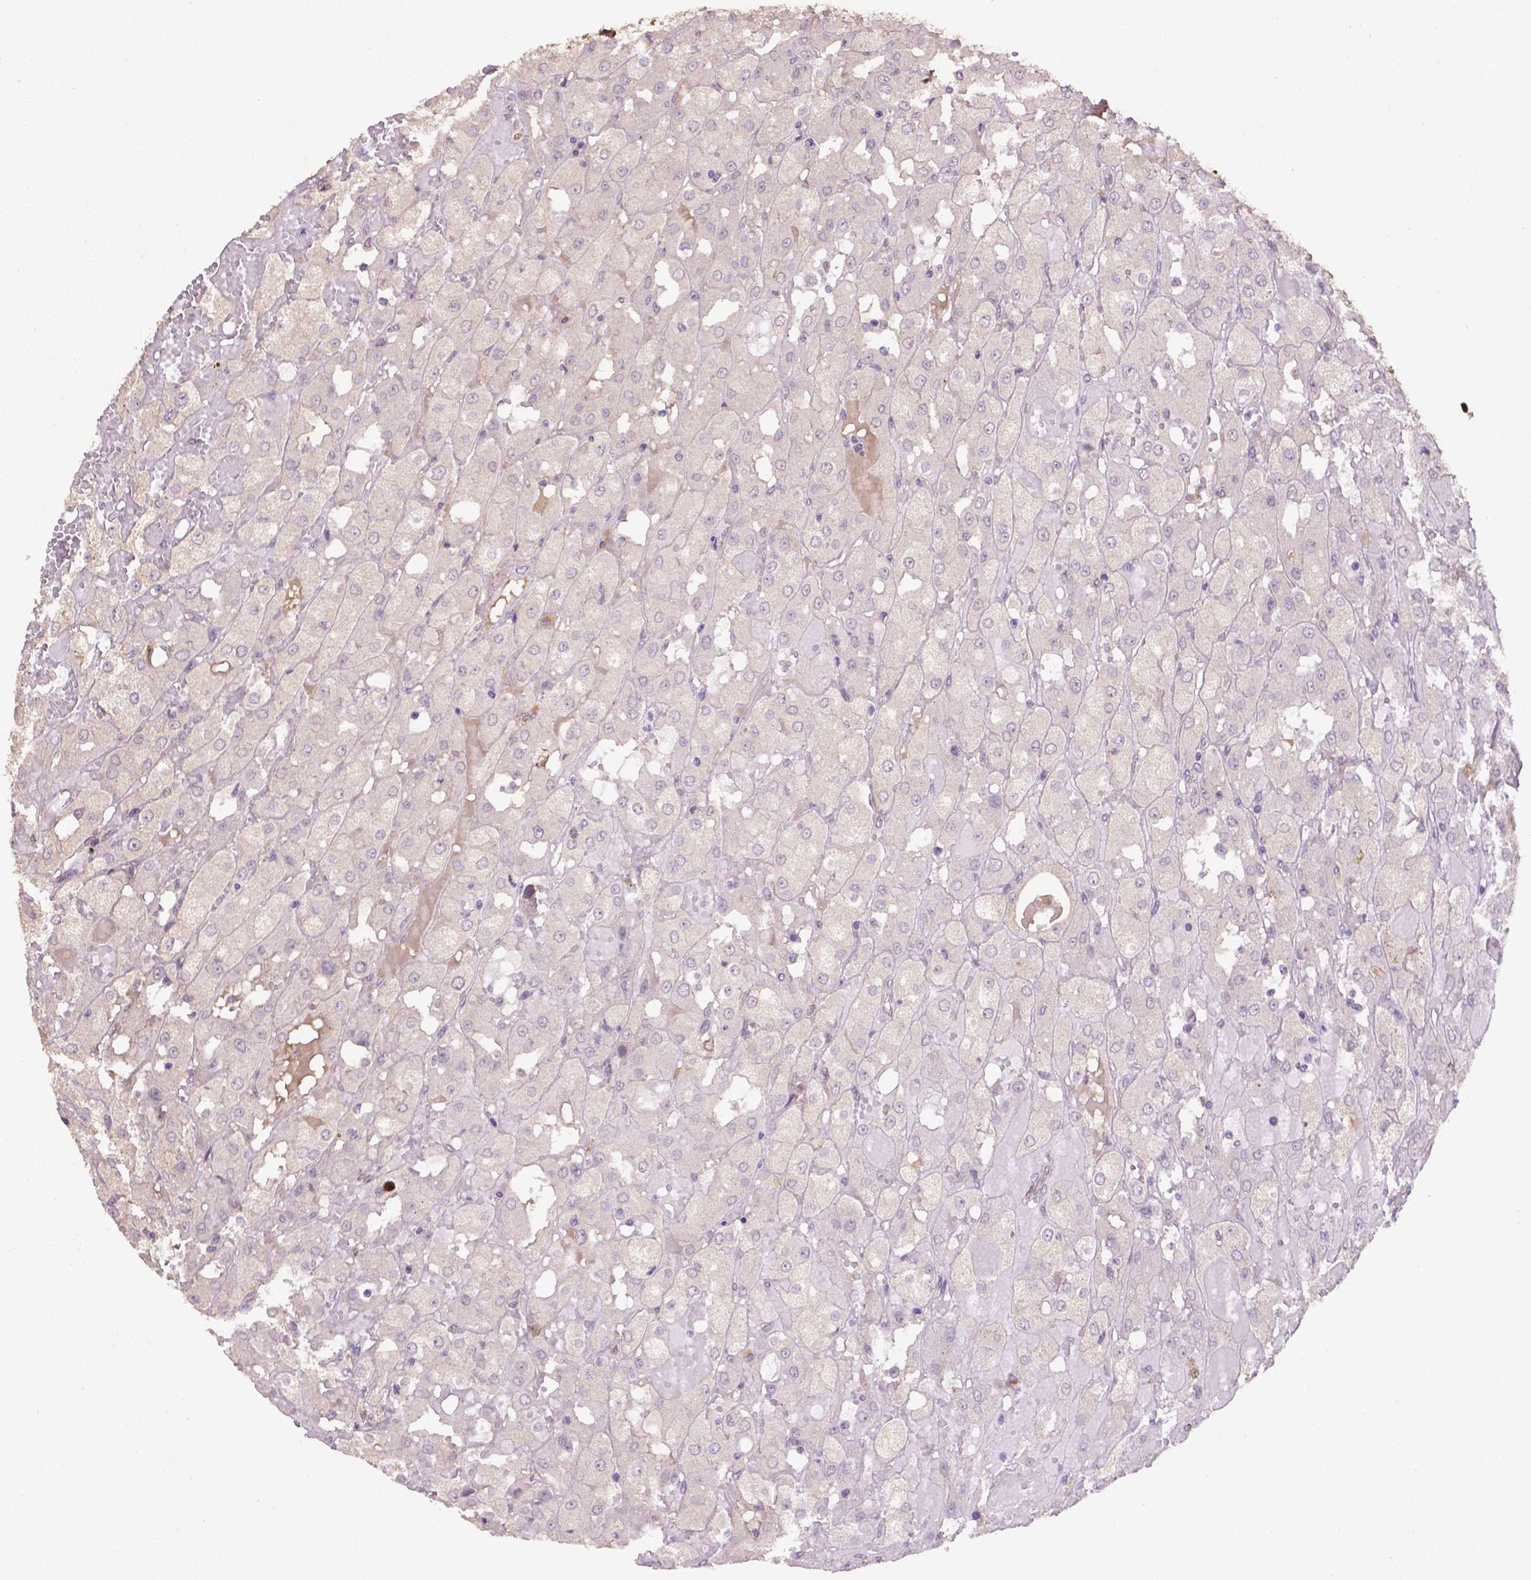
{"staining": {"intensity": "negative", "quantity": "none", "location": "none"}, "tissue": "renal cancer", "cell_type": "Tumor cells", "image_type": "cancer", "snomed": [{"axis": "morphology", "description": "Adenocarcinoma, NOS"}, {"axis": "topography", "description": "Kidney"}], "caption": "Tumor cells show no significant positivity in renal adenocarcinoma.", "gene": "SOX17", "patient": {"sex": "male", "age": 72}}